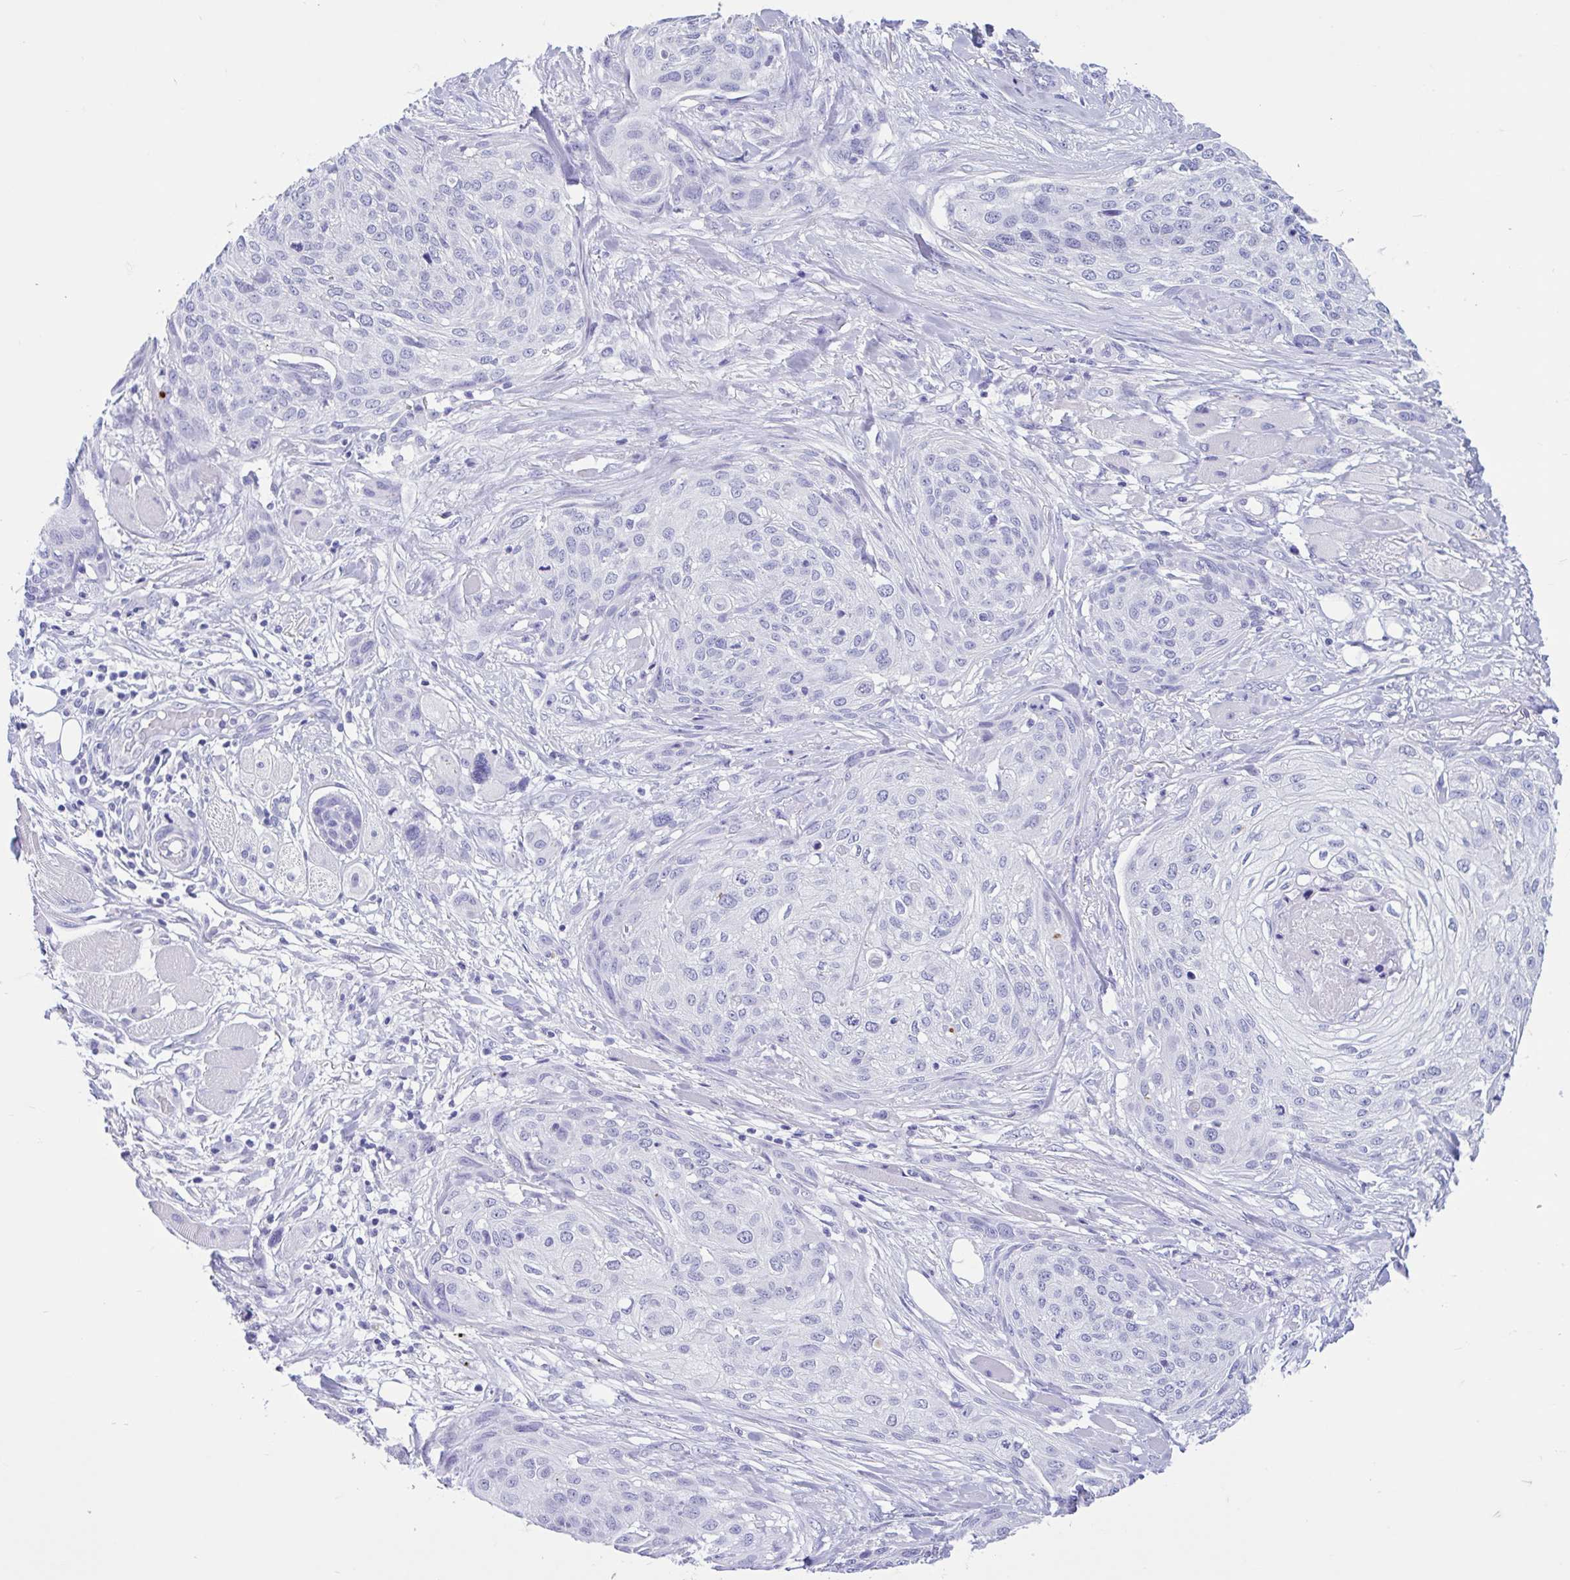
{"staining": {"intensity": "negative", "quantity": "none", "location": "none"}, "tissue": "skin cancer", "cell_type": "Tumor cells", "image_type": "cancer", "snomed": [{"axis": "morphology", "description": "Squamous cell carcinoma, NOS"}, {"axis": "topography", "description": "Skin"}], "caption": "Tumor cells show no significant protein positivity in skin cancer.", "gene": "OR4N4", "patient": {"sex": "female", "age": 87}}